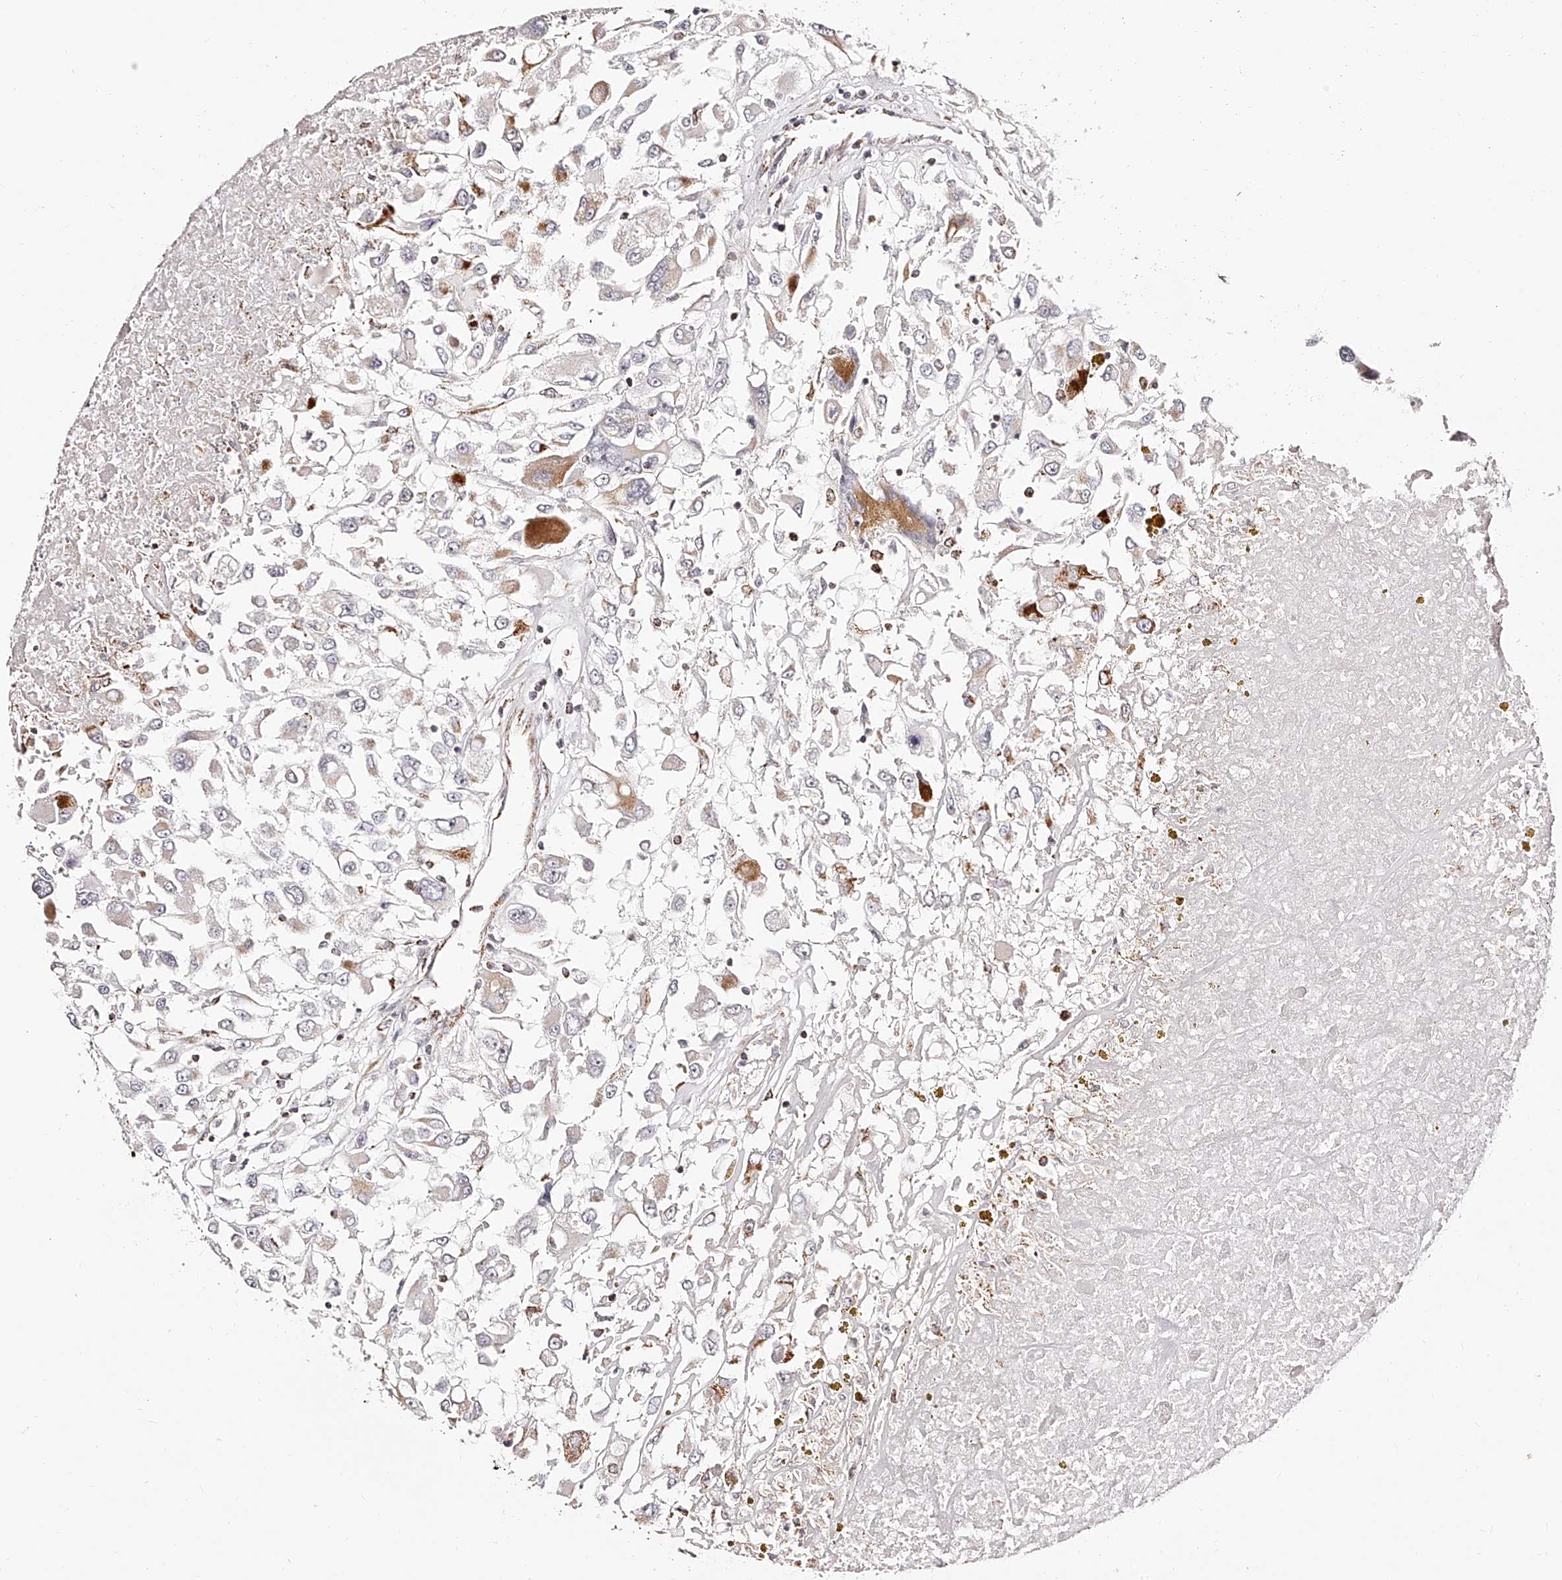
{"staining": {"intensity": "moderate", "quantity": "<25%", "location": "cytoplasmic/membranous"}, "tissue": "renal cancer", "cell_type": "Tumor cells", "image_type": "cancer", "snomed": [{"axis": "morphology", "description": "Adenocarcinoma, NOS"}, {"axis": "topography", "description": "Kidney"}], "caption": "A micrograph of human renal adenocarcinoma stained for a protein reveals moderate cytoplasmic/membranous brown staining in tumor cells. The staining was performed using DAB (3,3'-diaminobenzidine), with brown indicating positive protein expression. Nuclei are stained blue with hematoxylin.", "gene": "NDUFV3", "patient": {"sex": "female", "age": 52}}